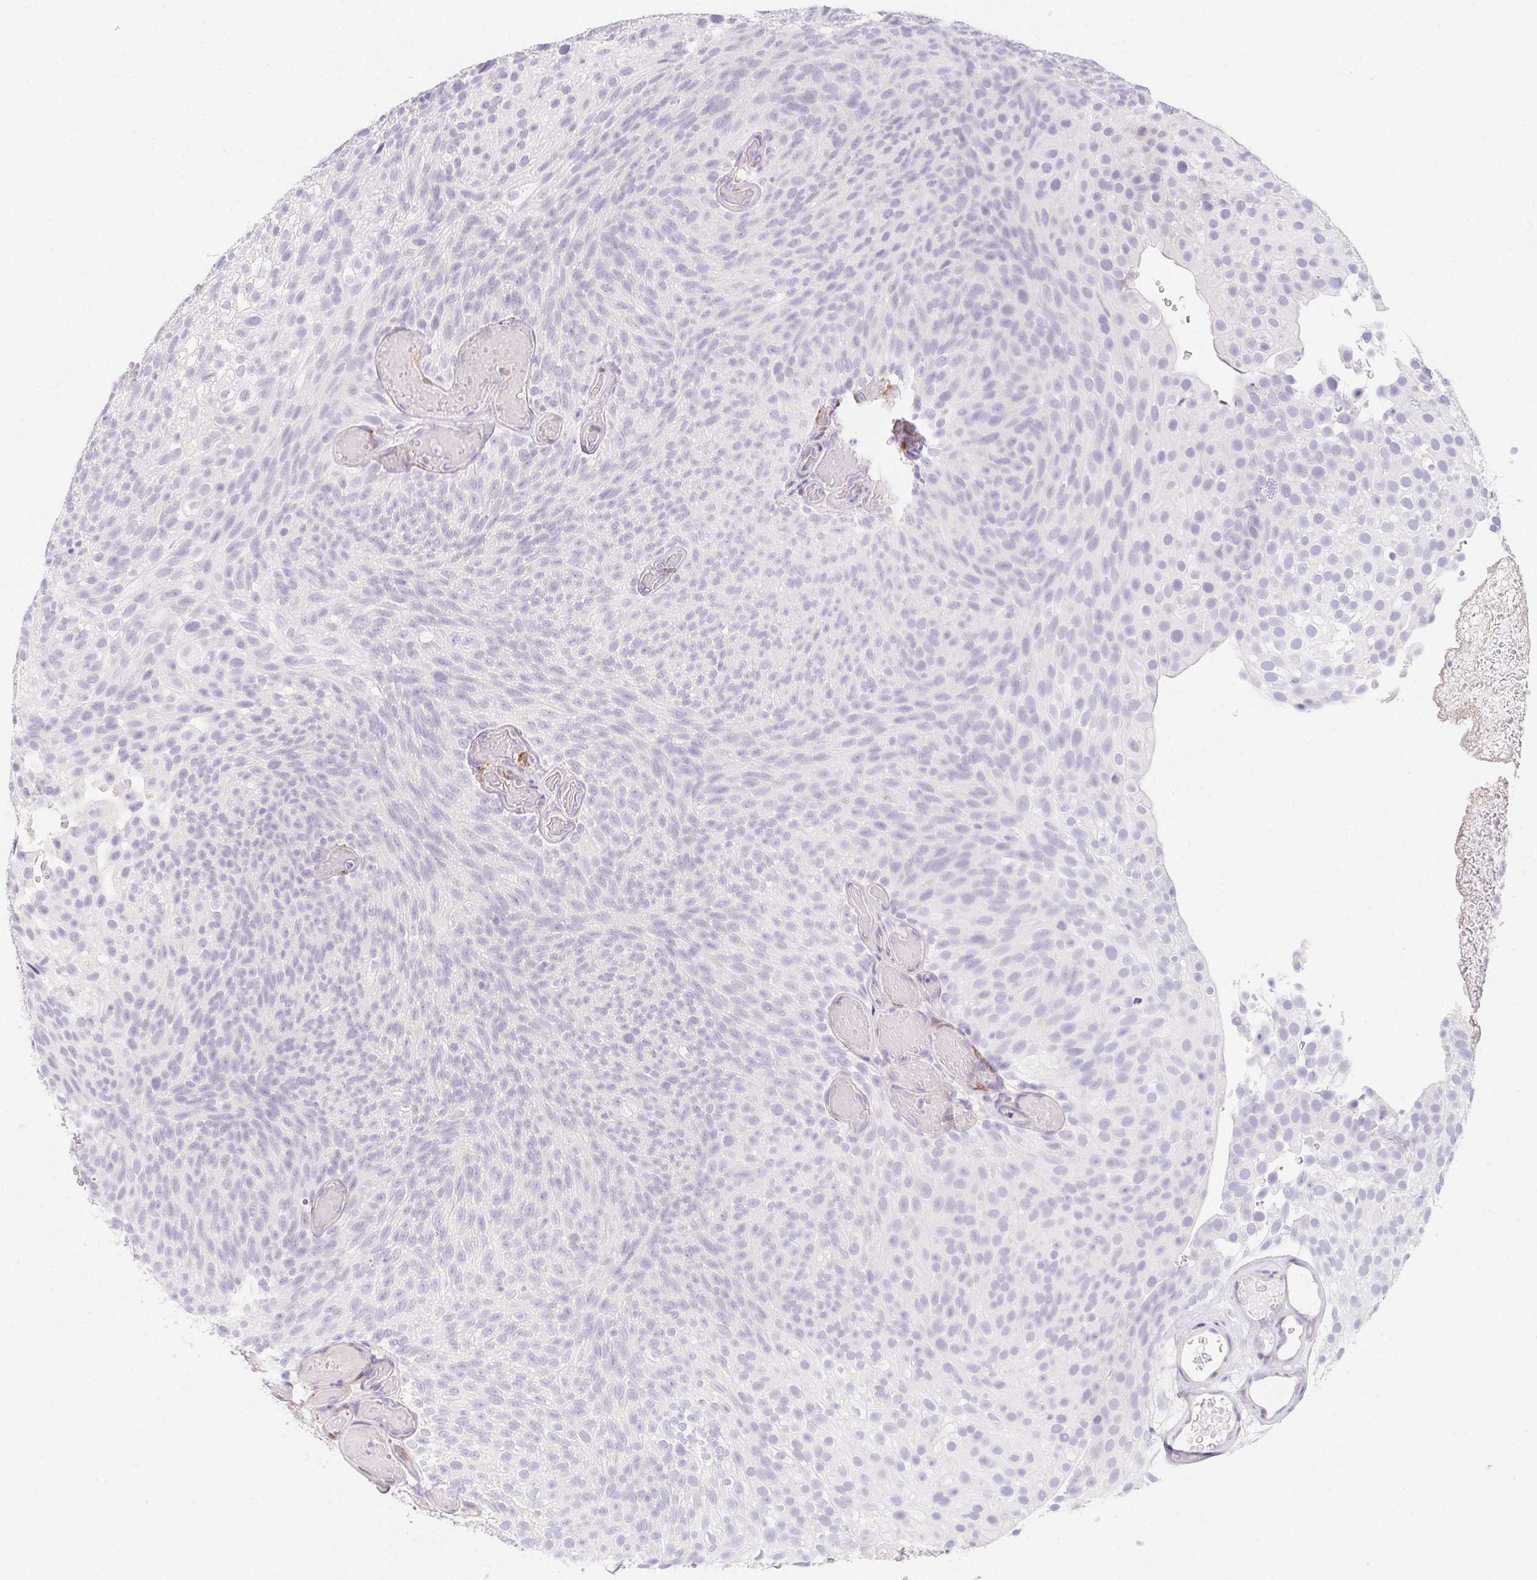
{"staining": {"intensity": "negative", "quantity": "none", "location": "none"}, "tissue": "urothelial cancer", "cell_type": "Tumor cells", "image_type": "cancer", "snomed": [{"axis": "morphology", "description": "Urothelial carcinoma, Low grade"}, {"axis": "topography", "description": "Urinary bladder"}], "caption": "This is an immunohistochemistry (IHC) histopathology image of human urothelial cancer. There is no positivity in tumor cells.", "gene": "HRC", "patient": {"sex": "male", "age": 78}}